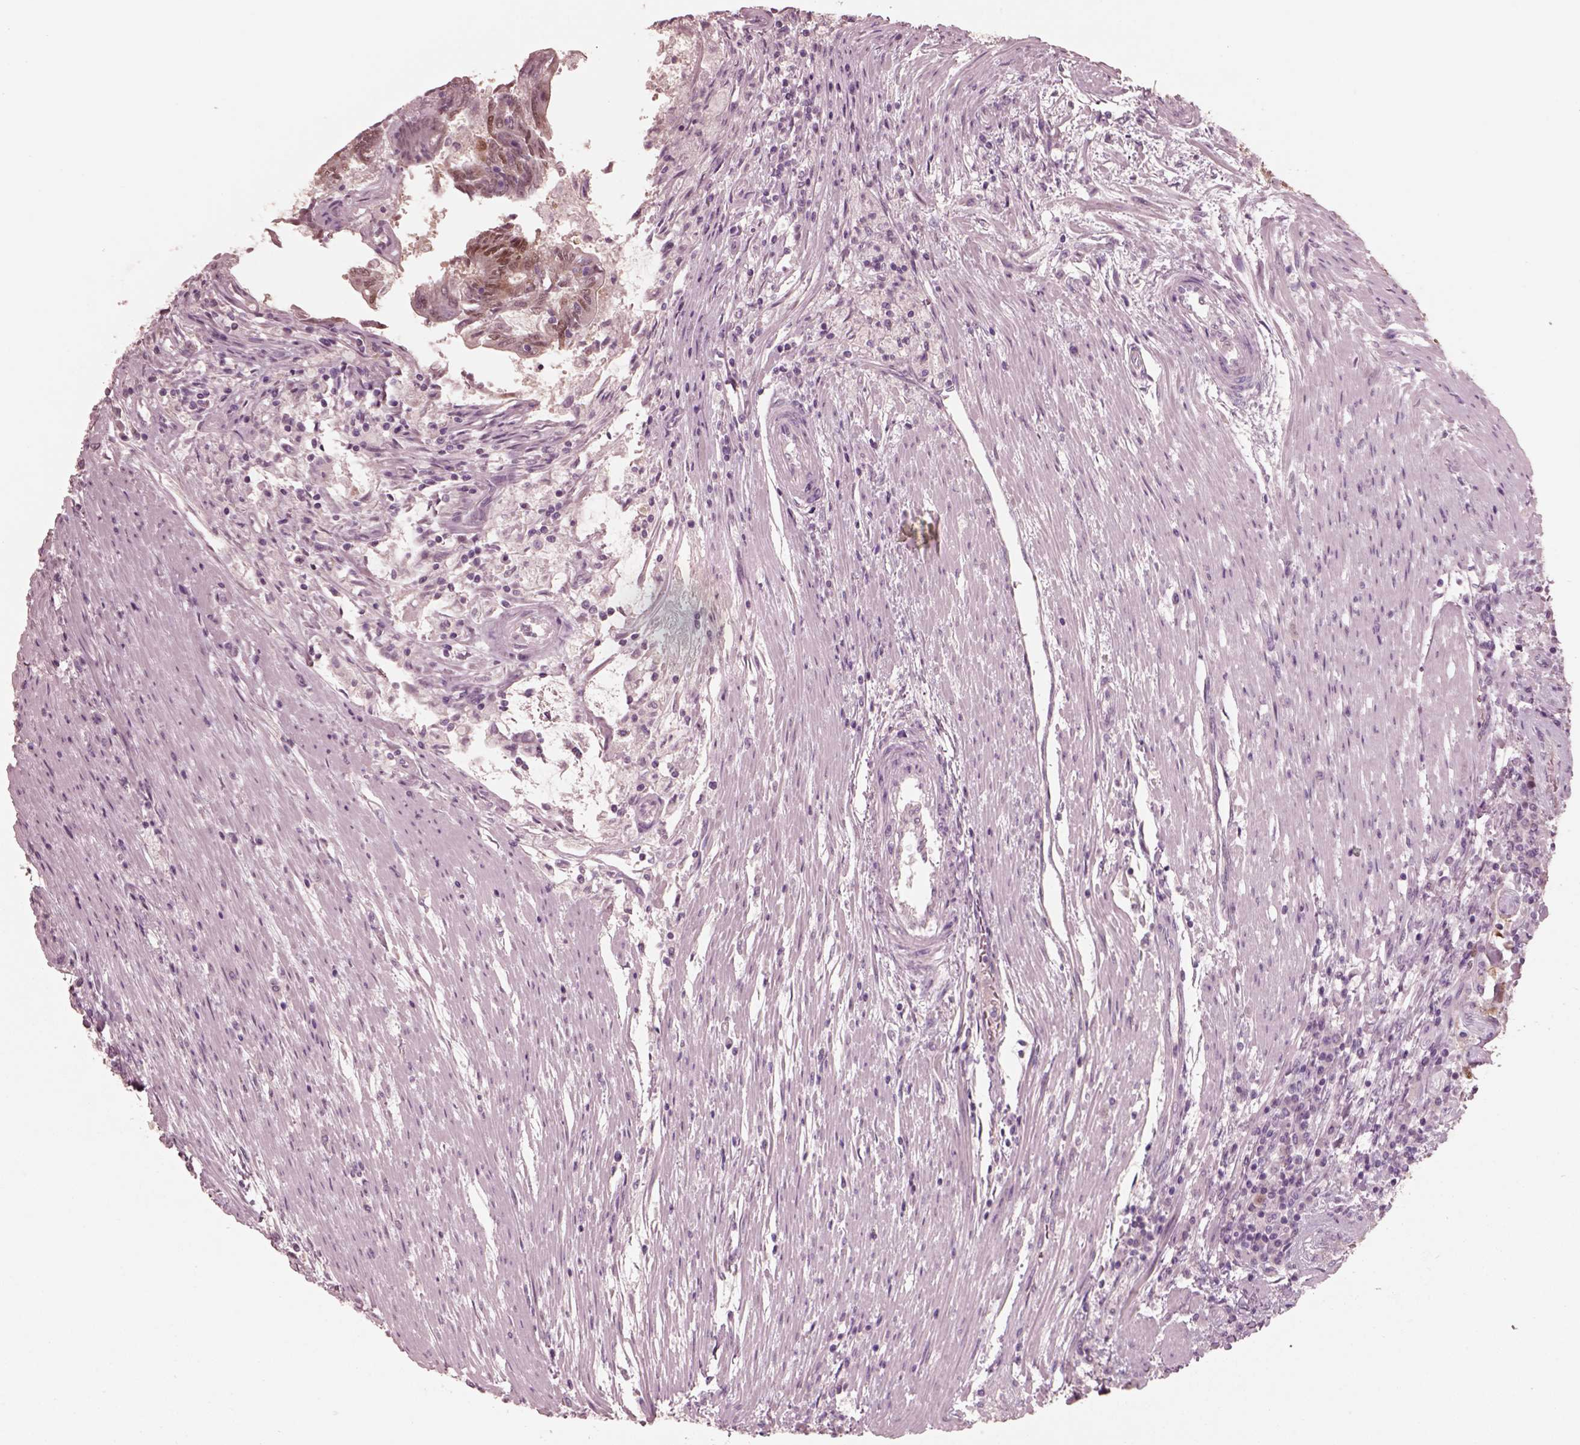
{"staining": {"intensity": "strong", "quantity": ">75%", "location": "nuclear"}, "tissue": "colorectal cancer", "cell_type": "Tumor cells", "image_type": "cancer", "snomed": [{"axis": "morphology", "description": "Adenocarcinoma, NOS"}, {"axis": "topography", "description": "Colon"}], "caption": "Human colorectal cancer (adenocarcinoma) stained for a protein (brown) displays strong nuclear positive staining in about >75% of tumor cells.", "gene": "SOX9", "patient": {"sex": "female", "age": 70}}